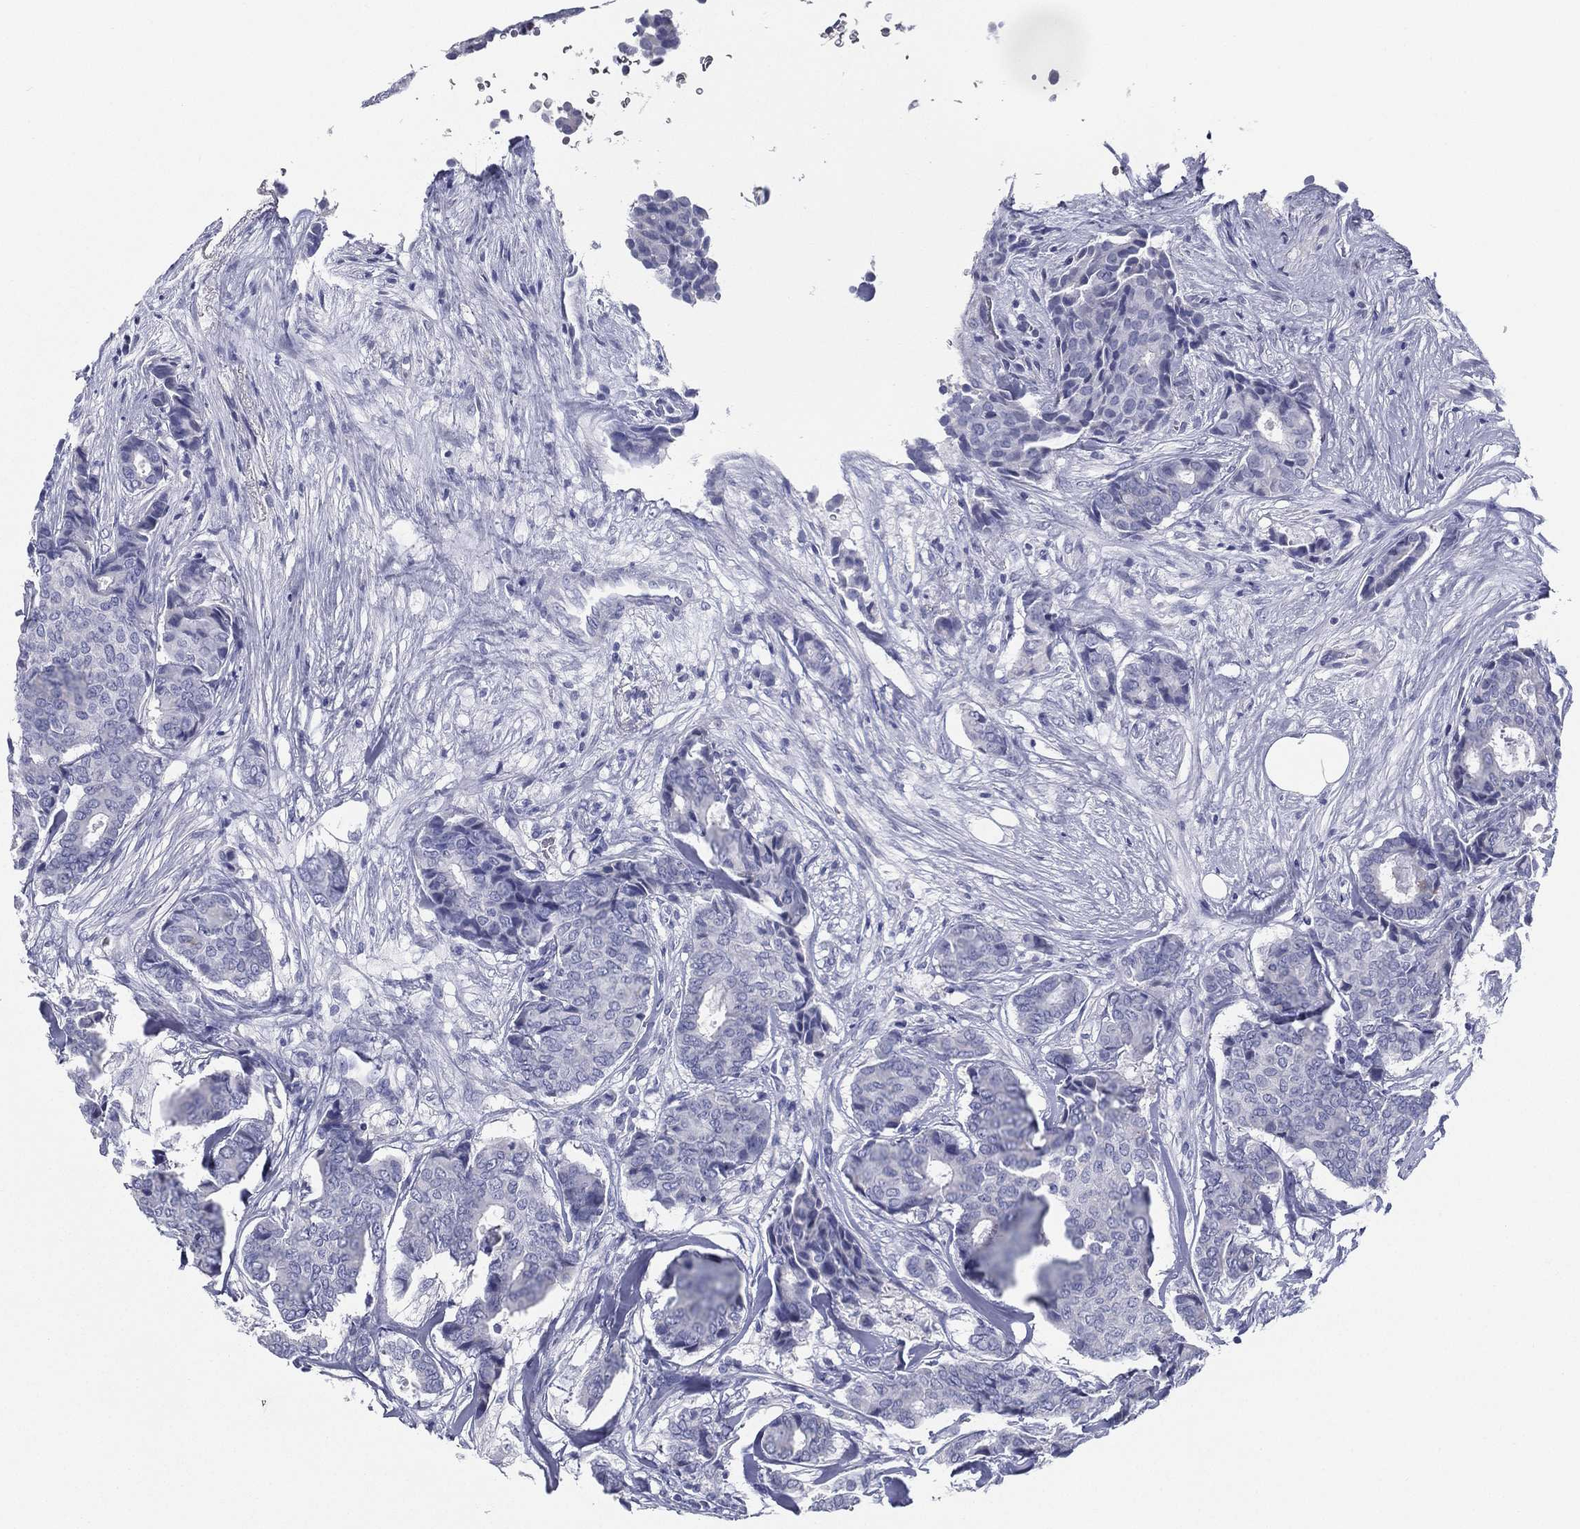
{"staining": {"intensity": "negative", "quantity": "none", "location": "none"}, "tissue": "breast cancer", "cell_type": "Tumor cells", "image_type": "cancer", "snomed": [{"axis": "morphology", "description": "Duct carcinoma"}, {"axis": "topography", "description": "Breast"}], "caption": "Tumor cells are negative for brown protein staining in breast cancer (intraductal carcinoma).", "gene": "RSPH4A", "patient": {"sex": "female", "age": 75}}